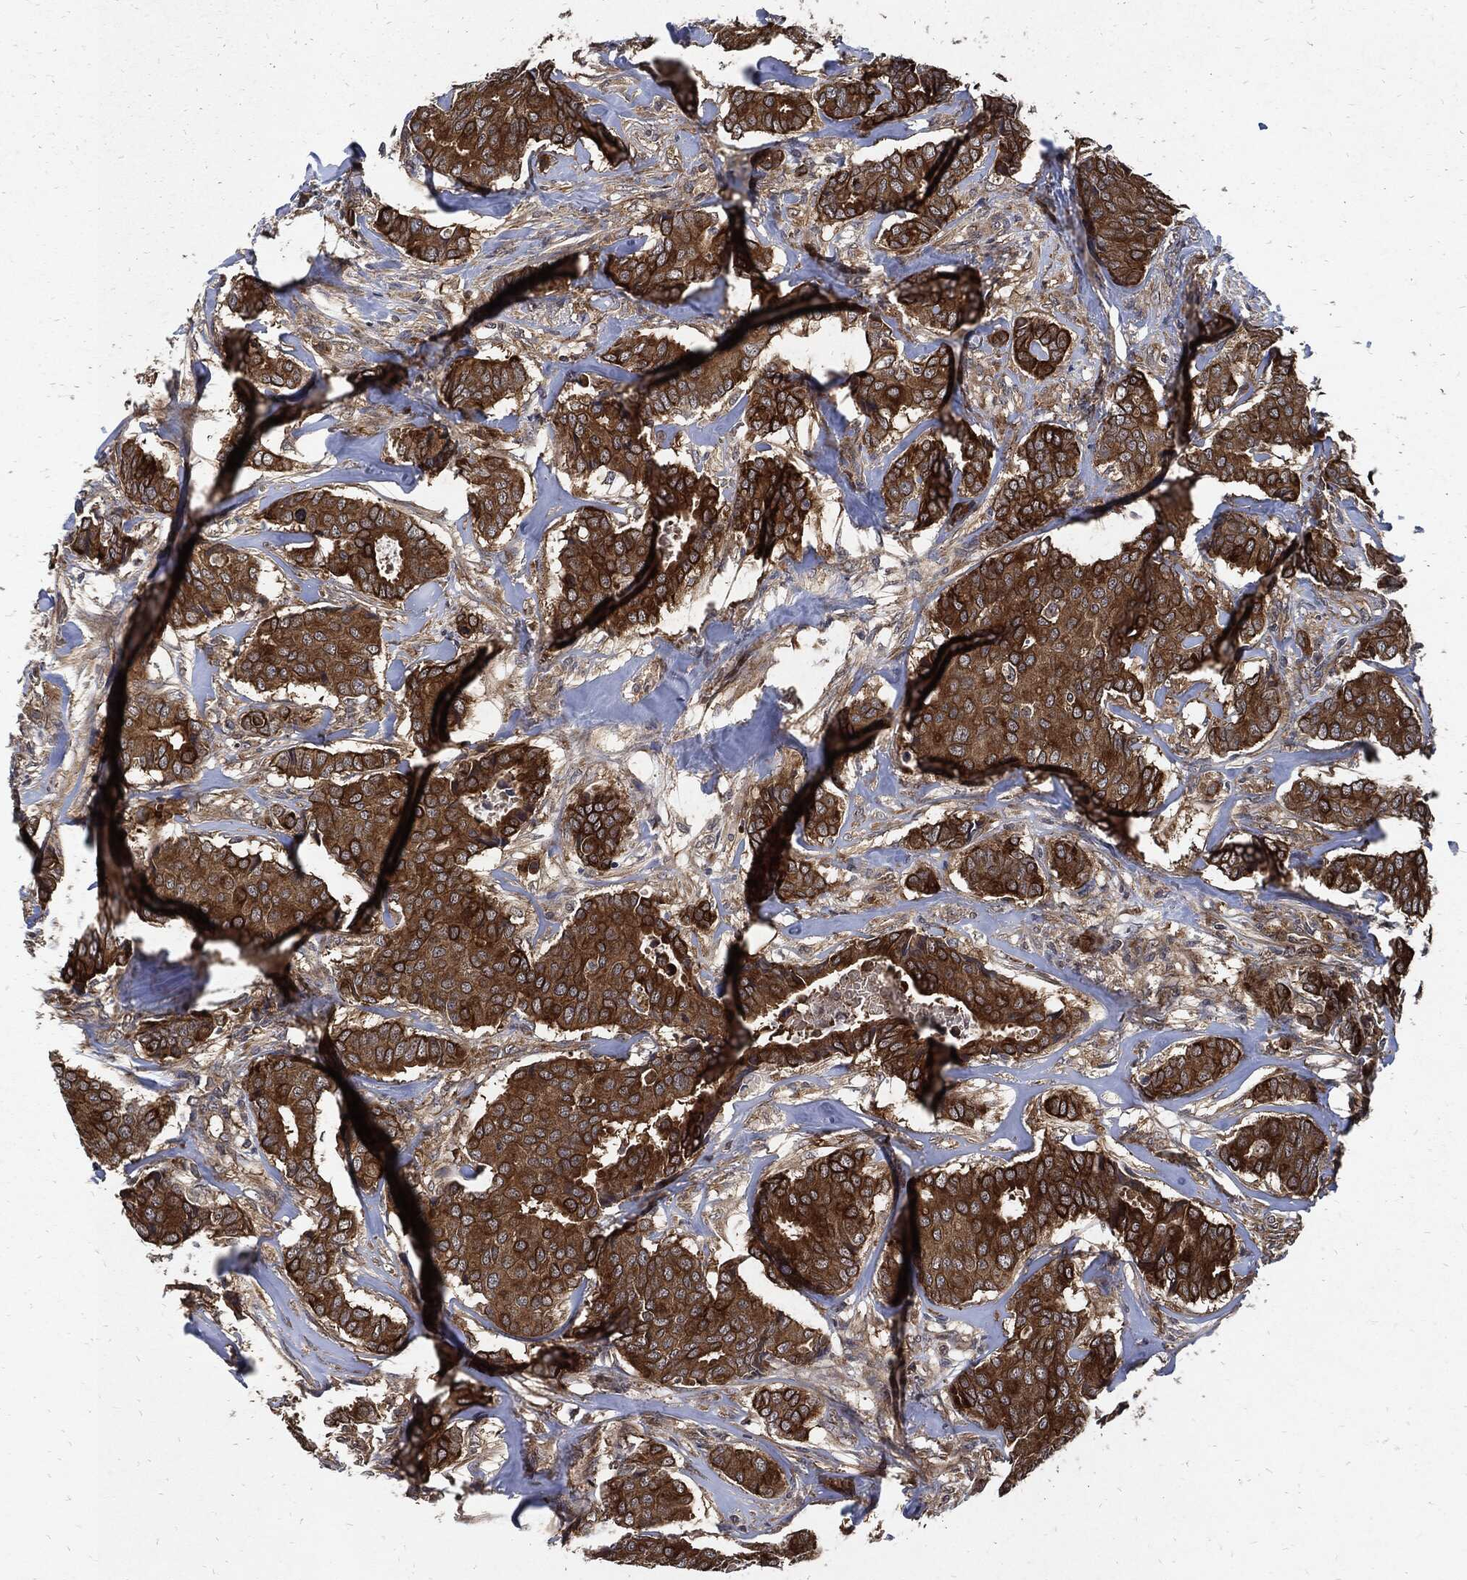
{"staining": {"intensity": "strong", "quantity": ">75%", "location": "cytoplasmic/membranous"}, "tissue": "breast cancer", "cell_type": "Tumor cells", "image_type": "cancer", "snomed": [{"axis": "morphology", "description": "Duct carcinoma"}, {"axis": "topography", "description": "Breast"}], "caption": "The image shows staining of intraductal carcinoma (breast), revealing strong cytoplasmic/membranous protein staining (brown color) within tumor cells.", "gene": "DCTN1", "patient": {"sex": "female", "age": 75}}